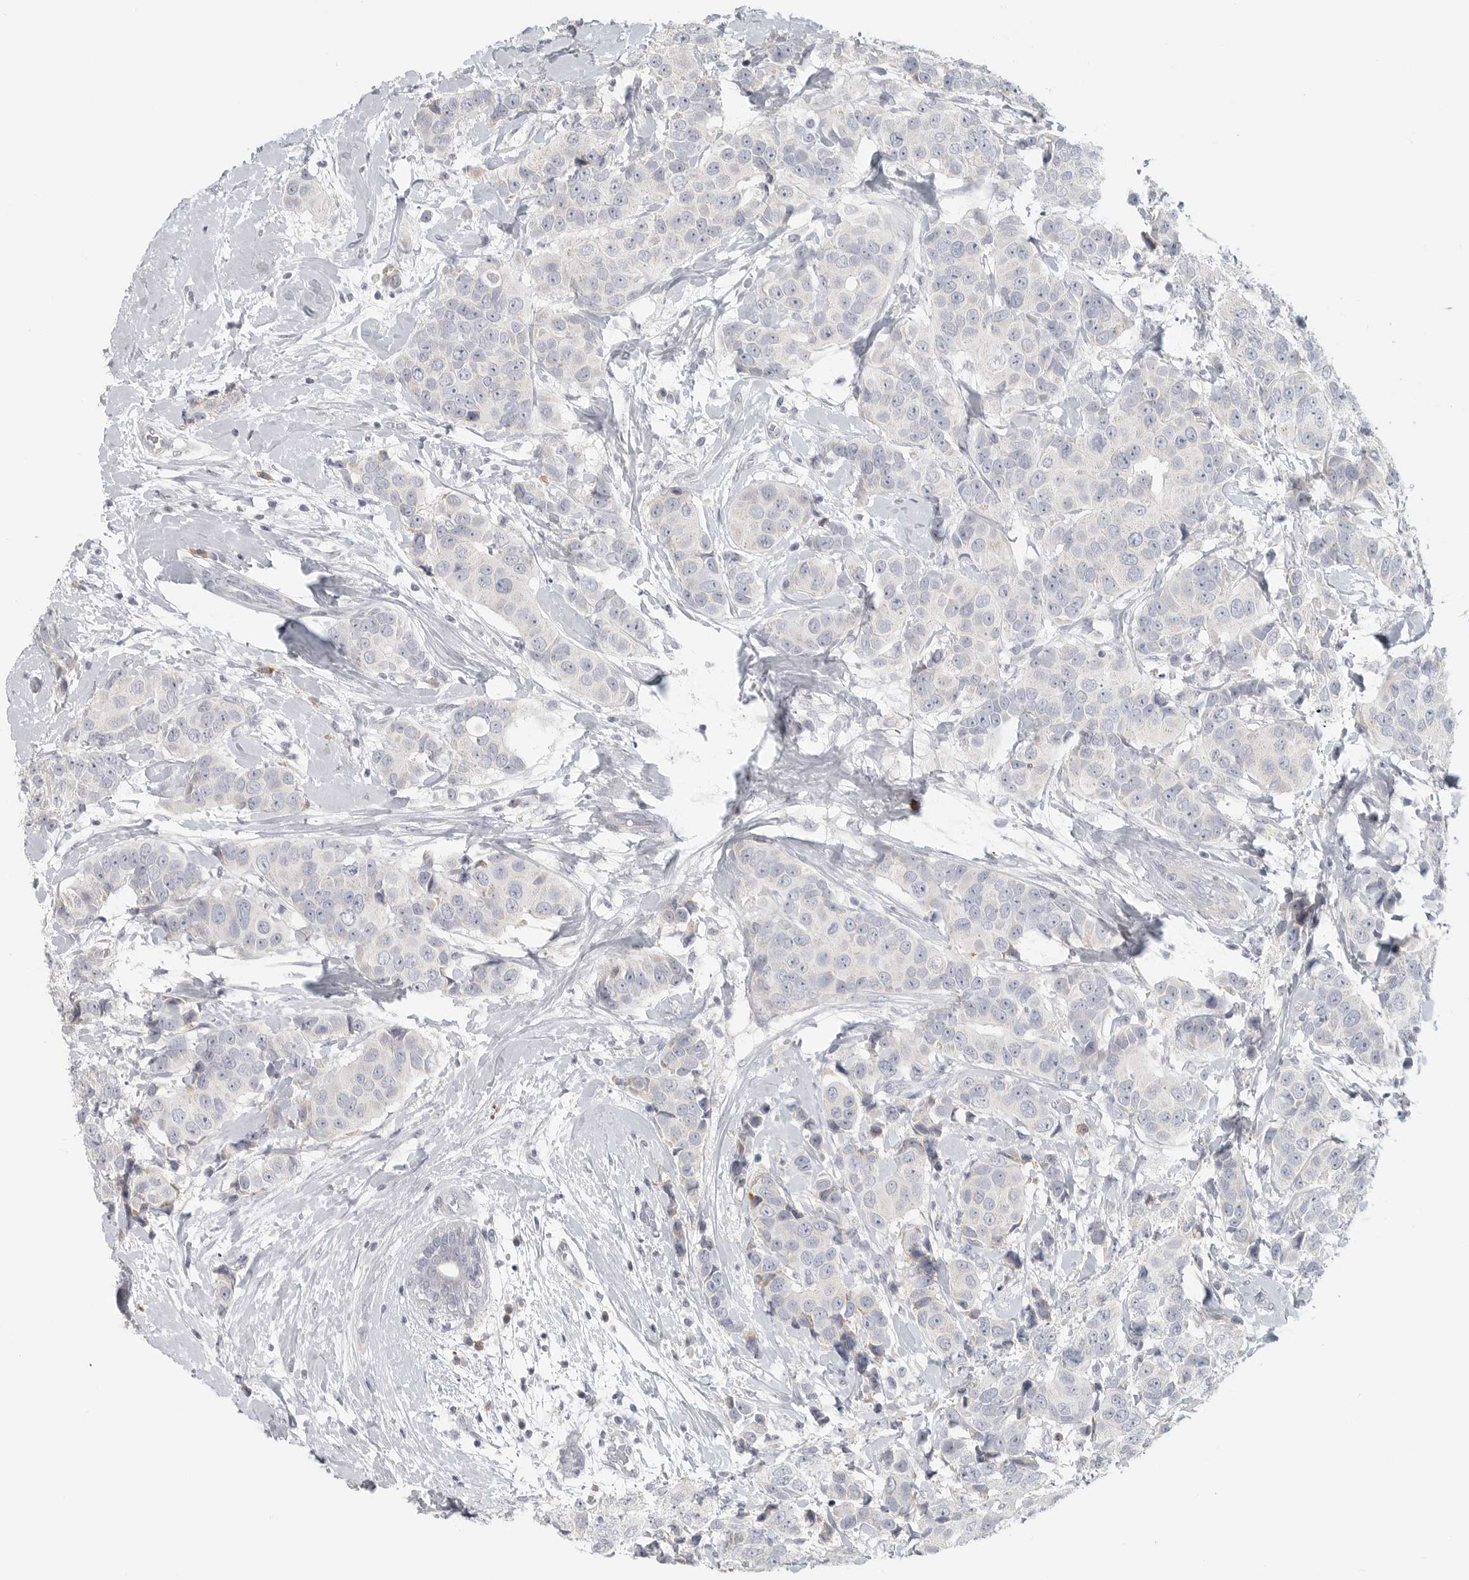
{"staining": {"intensity": "negative", "quantity": "none", "location": "none"}, "tissue": "breast cancer", "cell_type": "Tumor cells", "image_type": "cancer", "snomed": [{"axis": "morphology", "description": "Normal tissue, NOS"}, {"axis": "morphology", "description": "Duct carcinoma"}, {"axis": "topography", "description": "Breast"}], "caption": "A high-resolution photomicrograph shows IHC staining of breast cancer, which demonstrates no significant positivity in tumor cells.", "gene": "SLC25A36", "patient": {"sex": "female", "age": 39}}